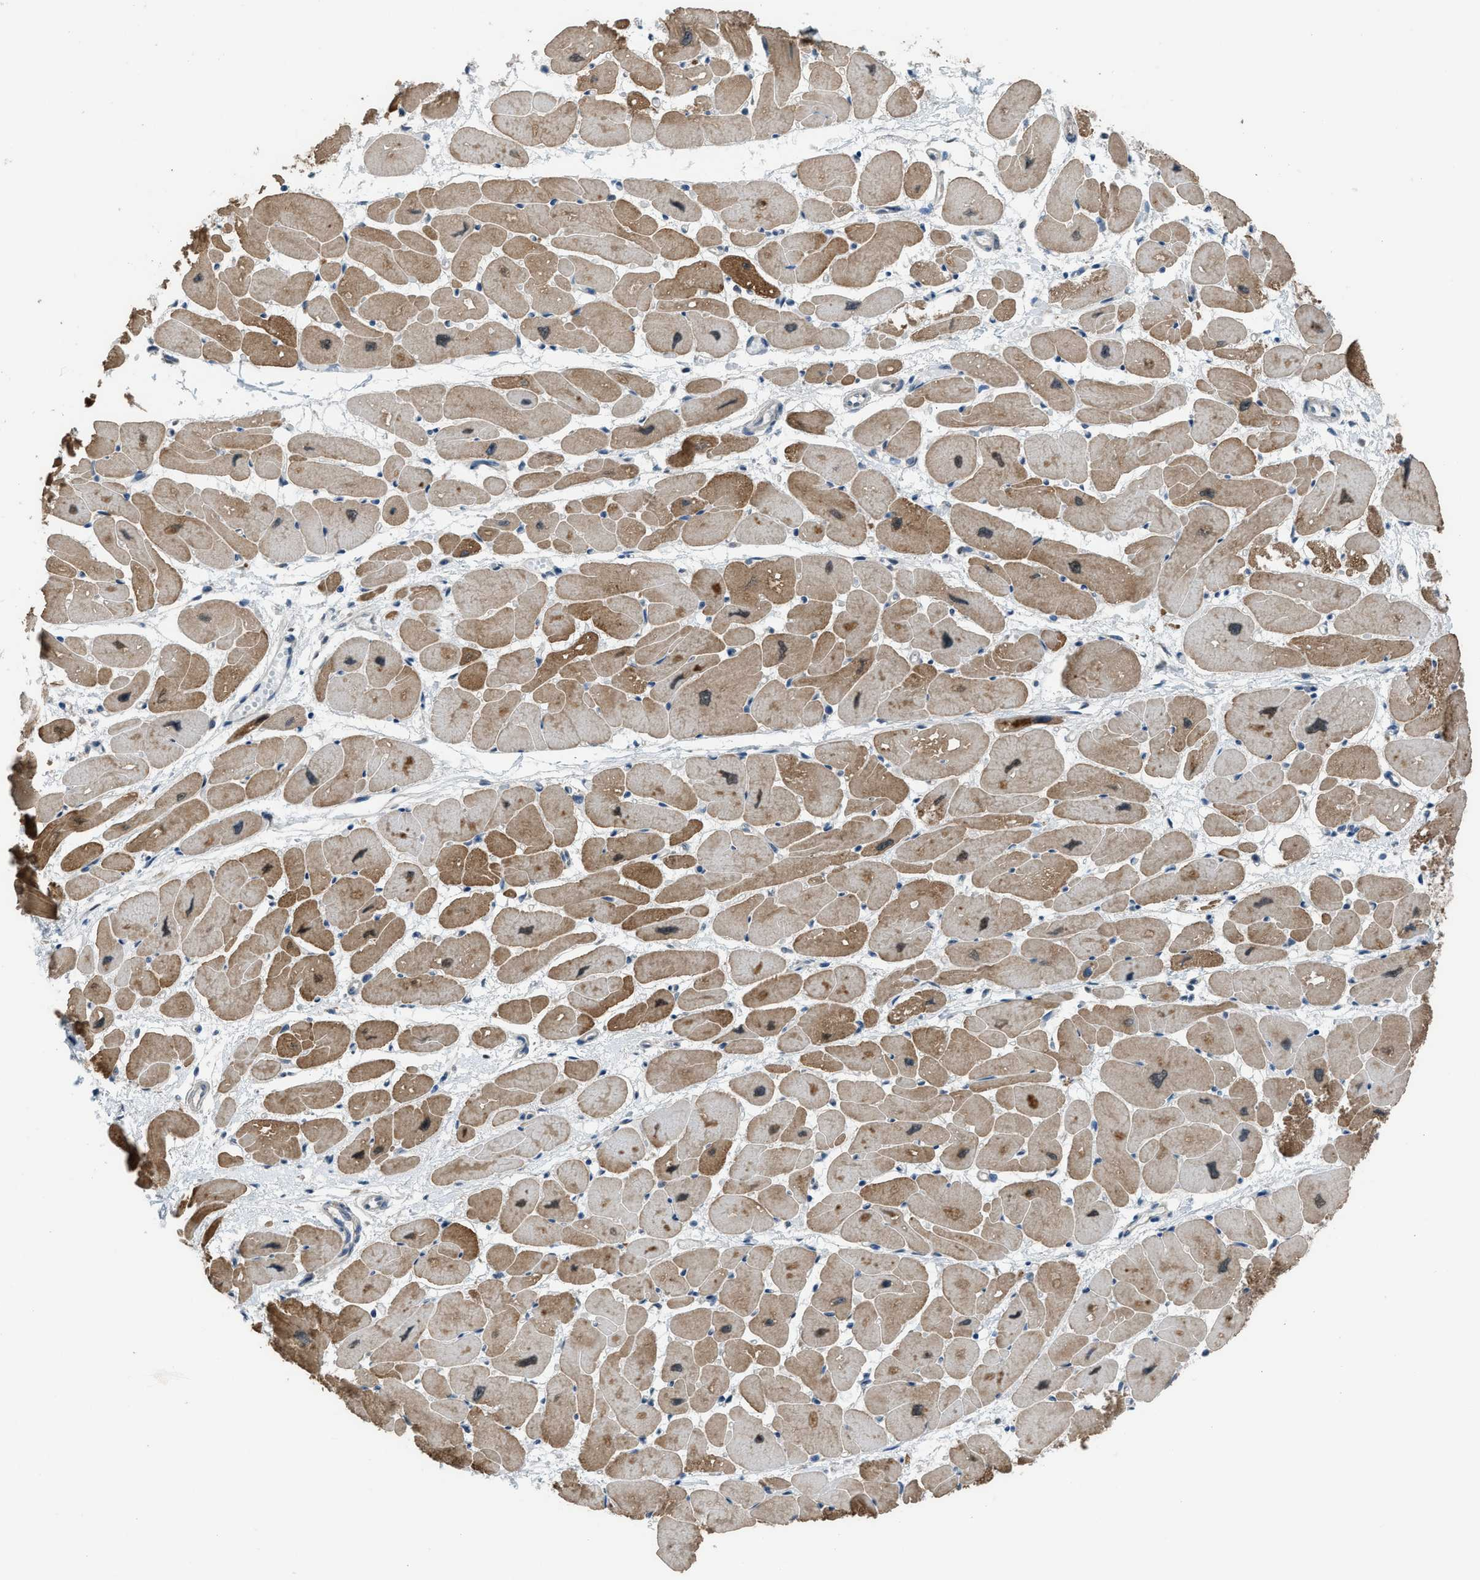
{"staining": {"intensity": "moderate", "quantity": ">75%", "location": "cytoplasmic/membranous"}, "tissue": "heart muscle", "cell_type": "Cardiomyocytes", "image_type": "normal", "snomed": [{"axis": "morphology", "description": "Normal tissue, NOS"}, {"axis": "topography", "description": "Heart"}], "caption": "Immunohistochemical staining of normal heart muscle displays medium levels of moderate cytoplasmic/membranous staining in about >75% of cardiomyocytes. The protein is stained brown, and the nuclei are stained in blue (DAB IHC with brightfield microscopy, high magnification).", "gene": "KPNA6", "patient": {"sex": "female", "age": 54}}